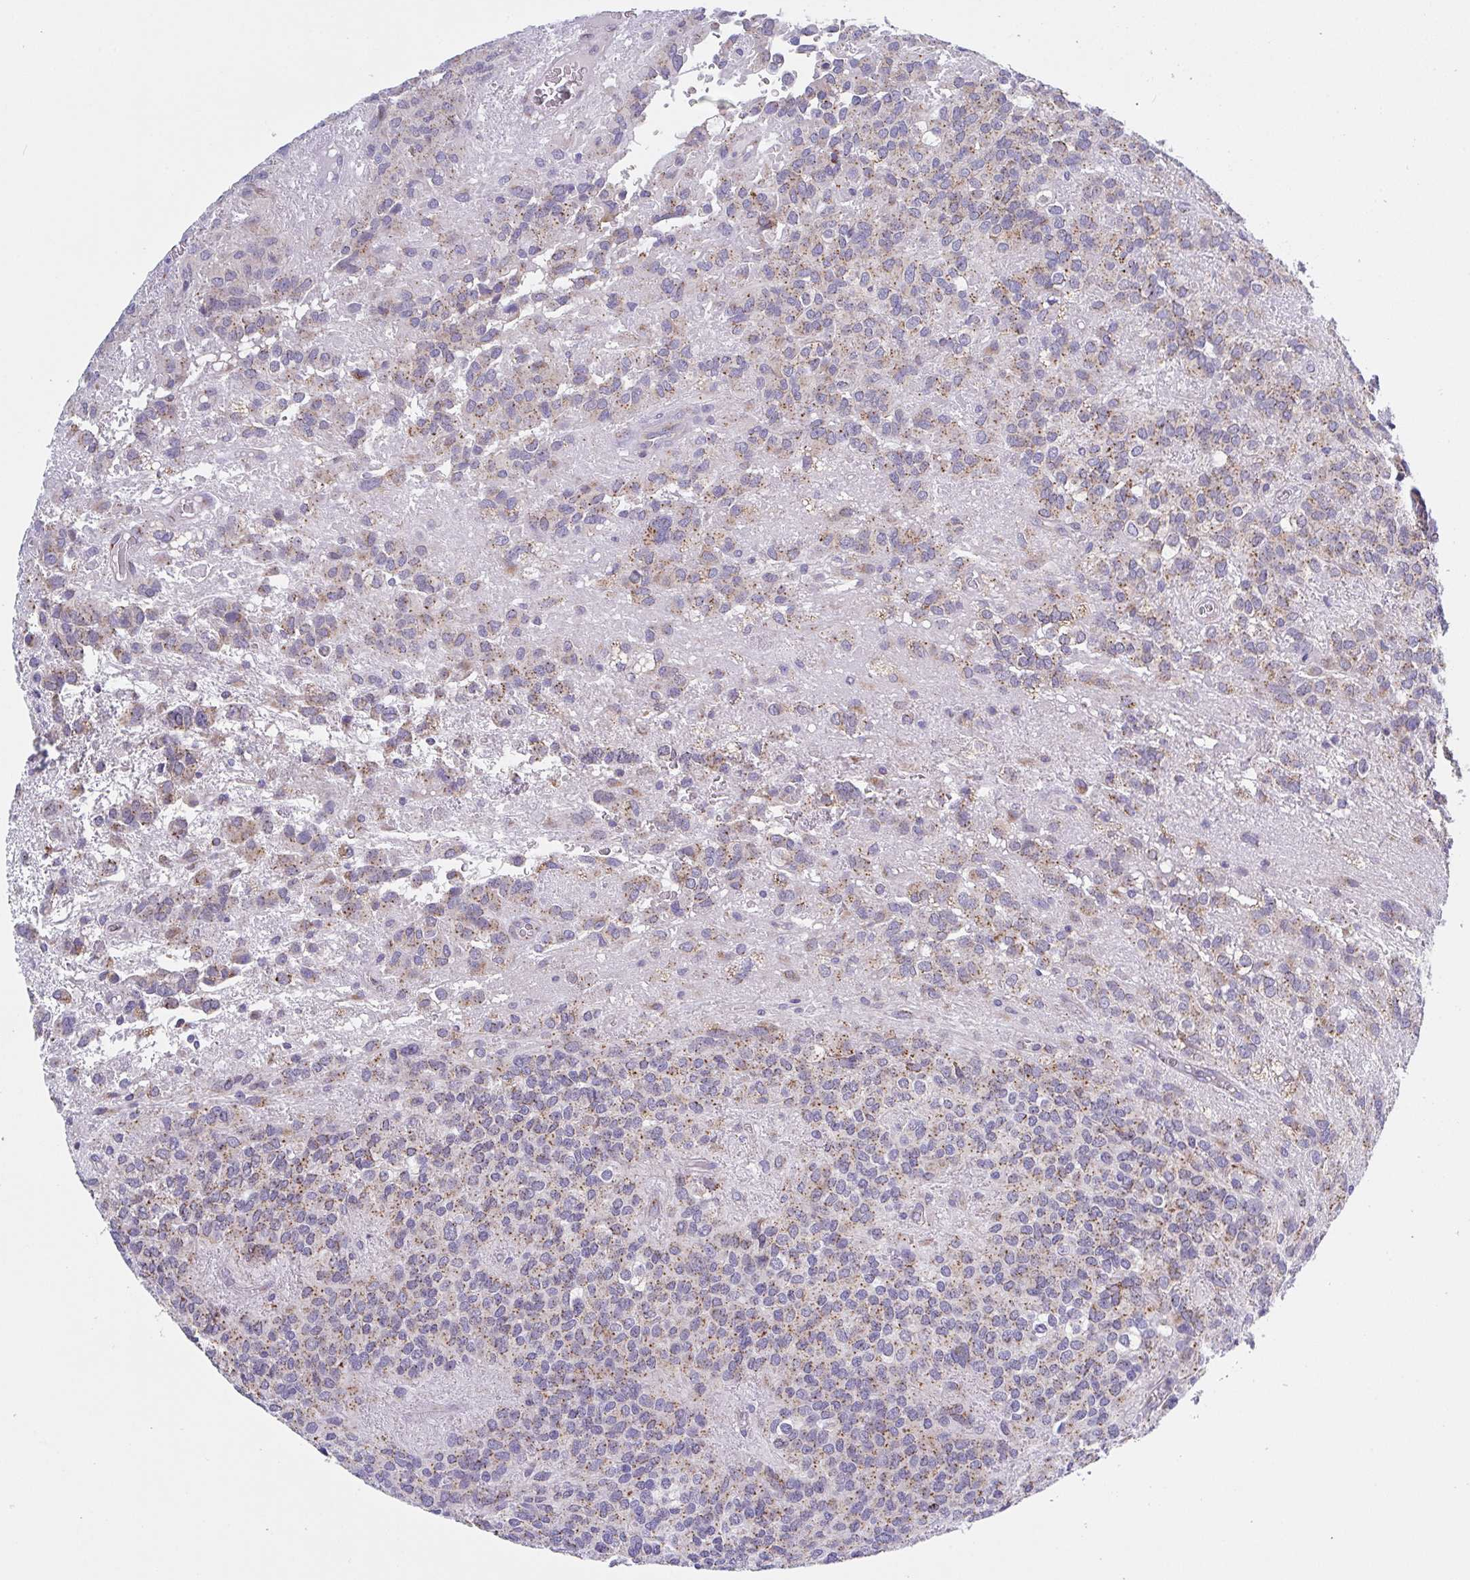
{"staining": {"intensity": "moderate", "quantity": "25%-75%", "location": "cytoplasmic/membranous"}, "tissue": "glioma", "cell_type": "Tumor cells", "image_type": "cancer", "snomed": [{"axis": "morphology", "description": "Glioma, malignant, Low grade"}, {"axis": "topography", "description": "Brain"}], "caption": "The photomicrograph reveals staining of glioma, revealing moderate cytoplasmic/membranous protein positivity (brown color) within tumor cells.", "gene": "PROSER3", "patient": {"sex": "male", "age": 56}}